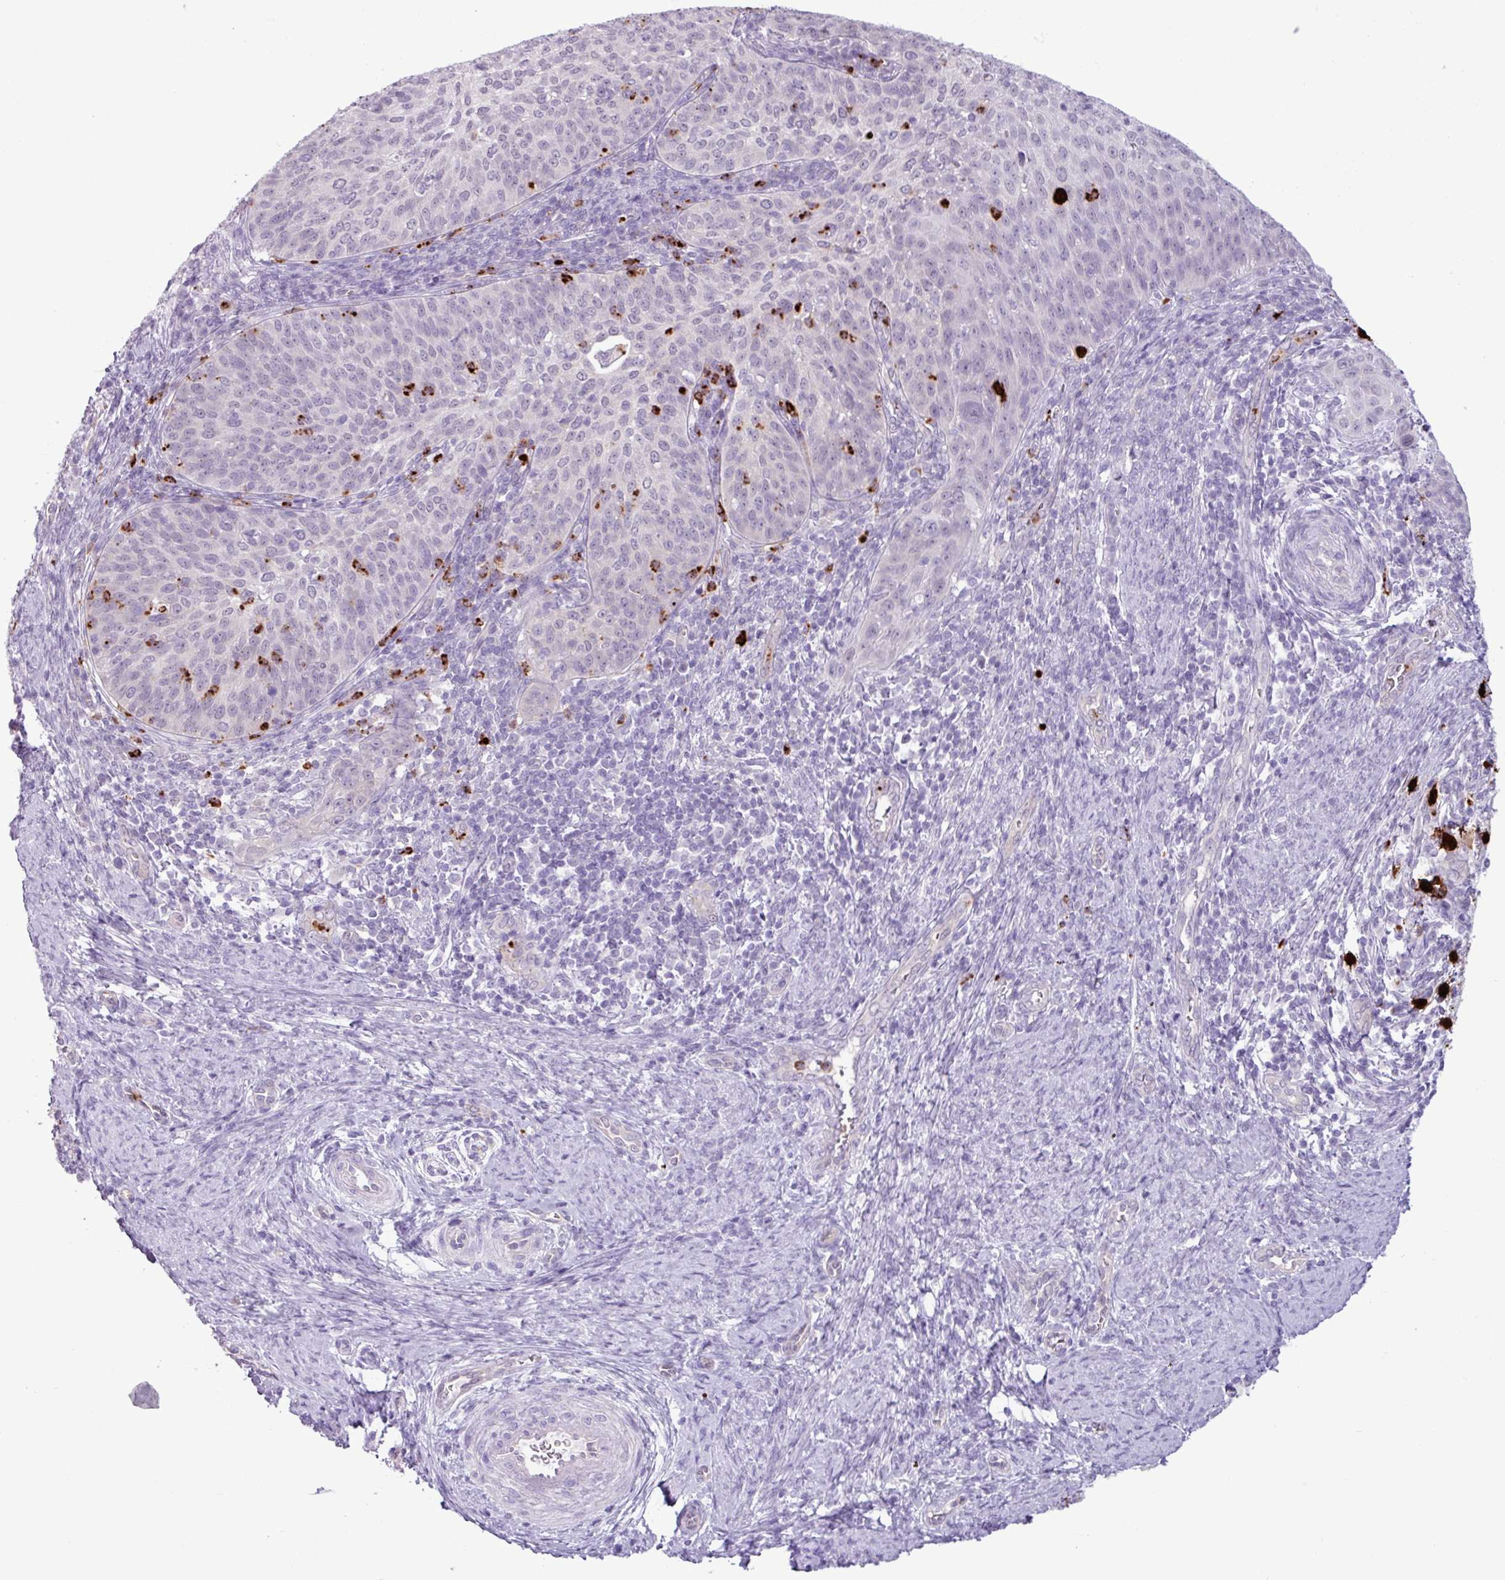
{"staining": {"intensity": "negative", "quantity": "none", "location": "none"}, "tissue": "cervical cancer", "cell_type": "Tumor cells", "image_type": "cancer", "snomed": [{"axis": "morphology", "description": "Squamous cell carcinoma, NOS"}, {"axis": "topography", "description": "Cervix"}], "caption": "DAB immunohistochemical staining of cervical squamous cell carcinoma shows no significant staining in tumor cells.", "gene": "TMEM178A", "patient": {"sex": "female", "age": 30}}